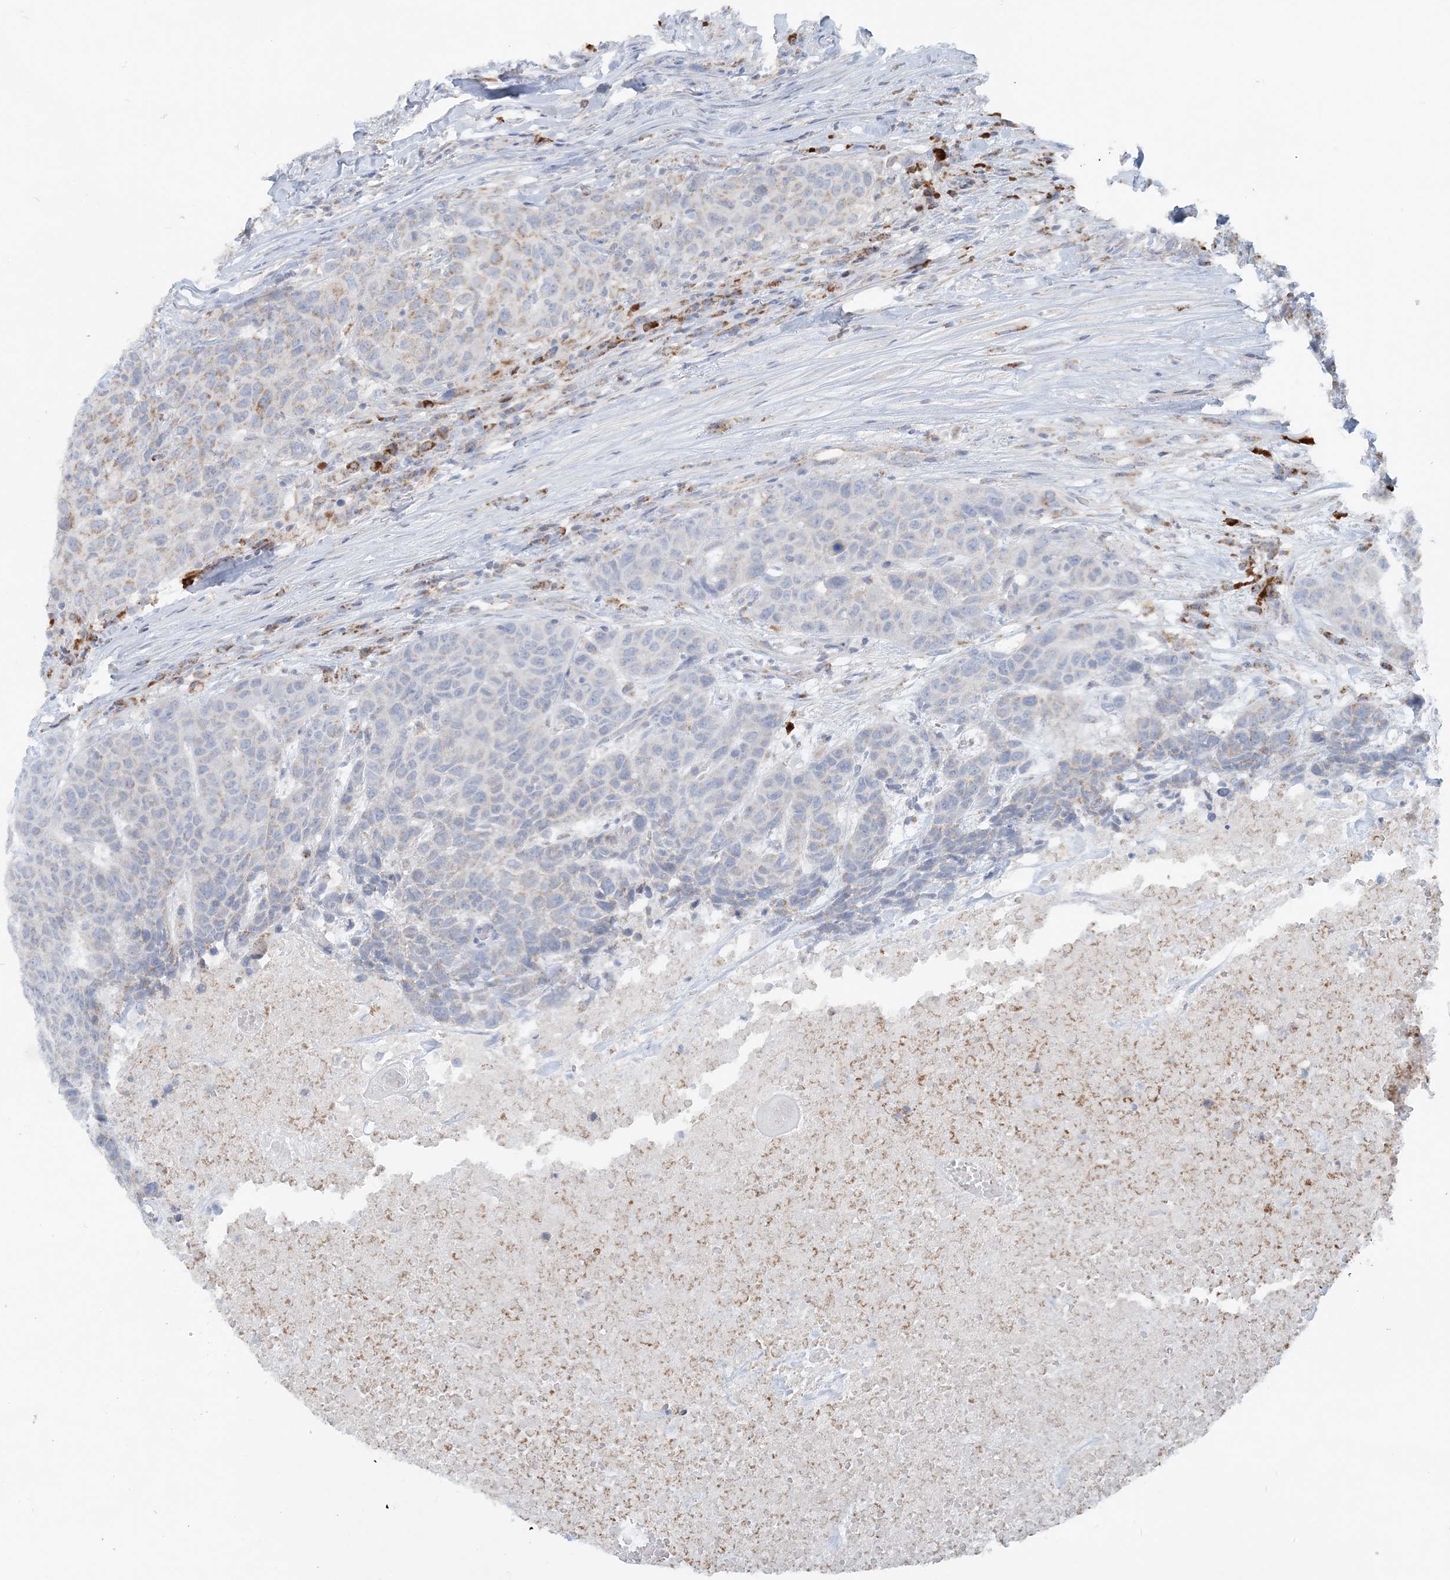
{"staining": {"intensity": "weak", "quantity": "<25%", "location": "cytoplasmic/membranous"}, "tissue": "head and neck cancer", "cell_type": "Tumor cells", "image_type": "cancer", "snomed": [{"axis": "morphology", "description": "Squamous cell carcinoma, NOS"}, {"axis": "topography", "description": "Head-Neck"}], "caption": "Histopathology image shows no significant protein expression in tumor cells of head and neck cancer.", "gene": "PCCB", "patient": {"sex": "male", "age": 66}}